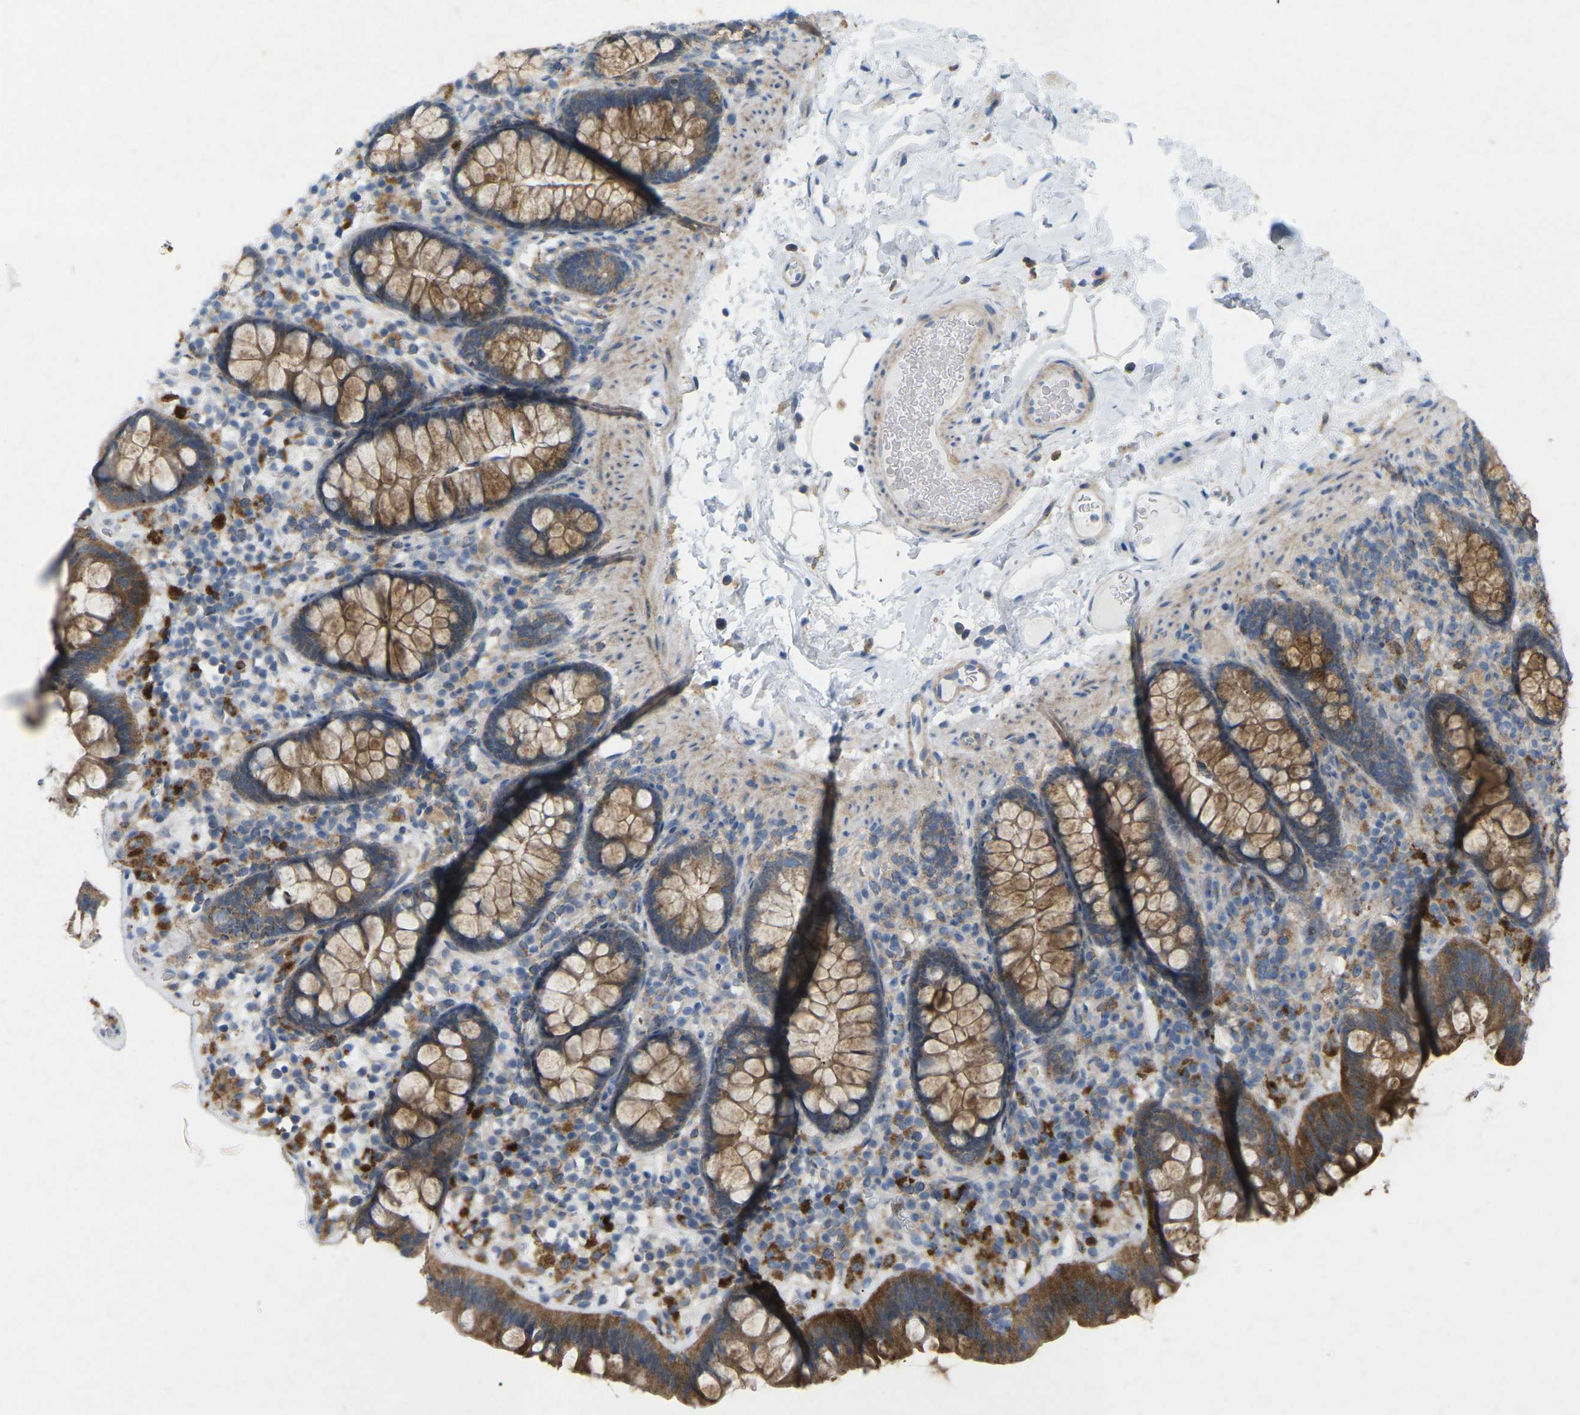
{"staining": {"intensity": "weak", "quantity": "25%-75%", "location": "cytoplasmic/membranous"}, "tissue": "colon", "cell_type": "Endothelial cells", "image_type": "normal", "snomed": [{"axis": "morphology", "description": "Normal tissue, NOS"}, {"axis": "topography", "description": "Colon"}], "caption": "DAB immunohistochemical staining of unremarkable colon displays weak cytoplasmic/membranous protein expression in approximately 25%-75% of endothelial cells.", "gene": "STK11", "patient": {"sex": "female", "age": 80}}